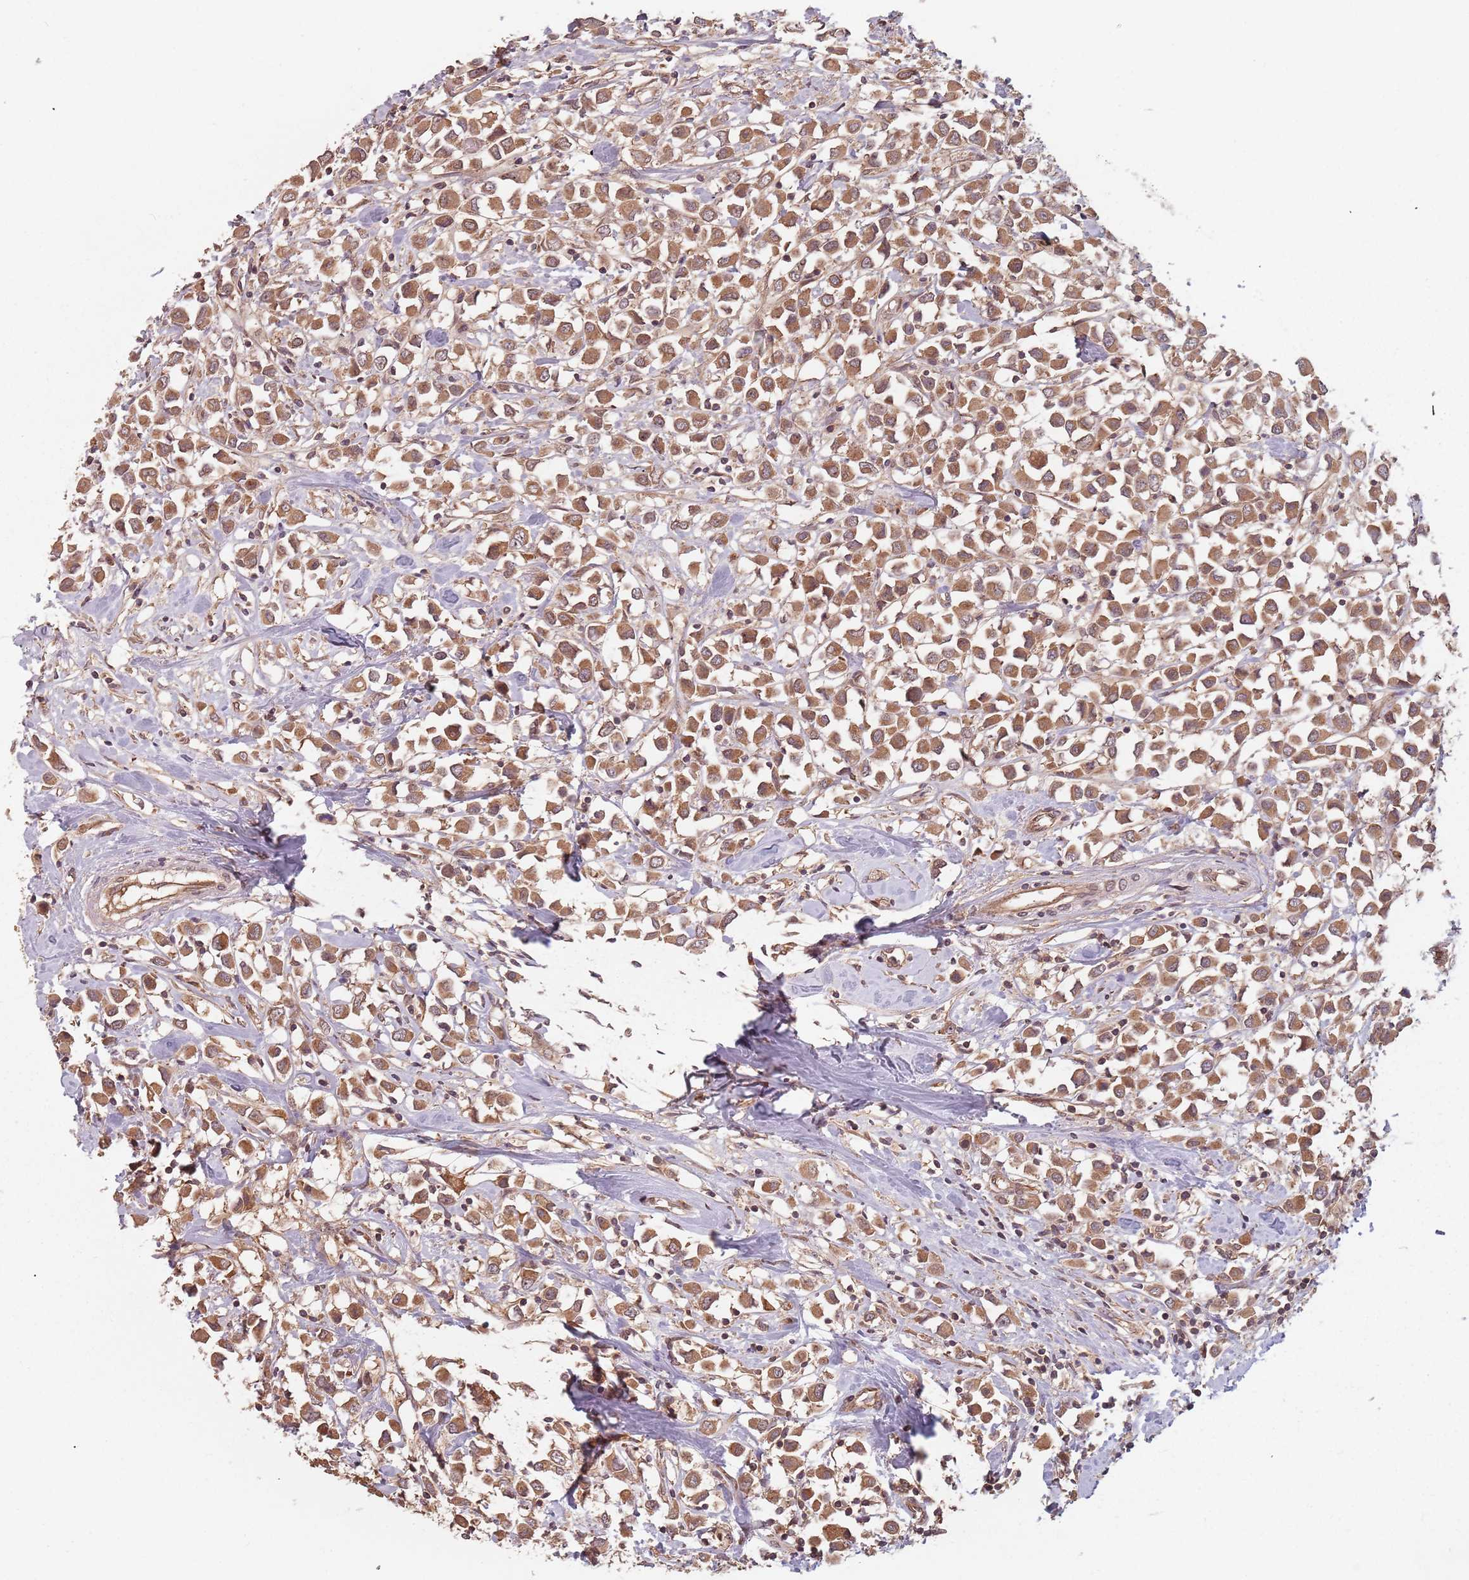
{"staining": {"intensity": "moderate", "quantity": ">75%", "location": "cytoplasmic/membranous"}, "tissue": "breast cancer", "cell_type": "Tumor cells", "image_type": "cancer", "snomed": [{"axis": "morphology", "description": "Duct carcinoma"}, {"axis": "topography", "description": "Breast"}], "caption": "Breast invasive ductal carcinoma was stained to show a protein in brown. There is medium levels of moderate cytoplasmic/membranous staining in about >75% of tumor cells.", "gene": "C3orf14", "patient": {"sex": "female", "age": 61}}